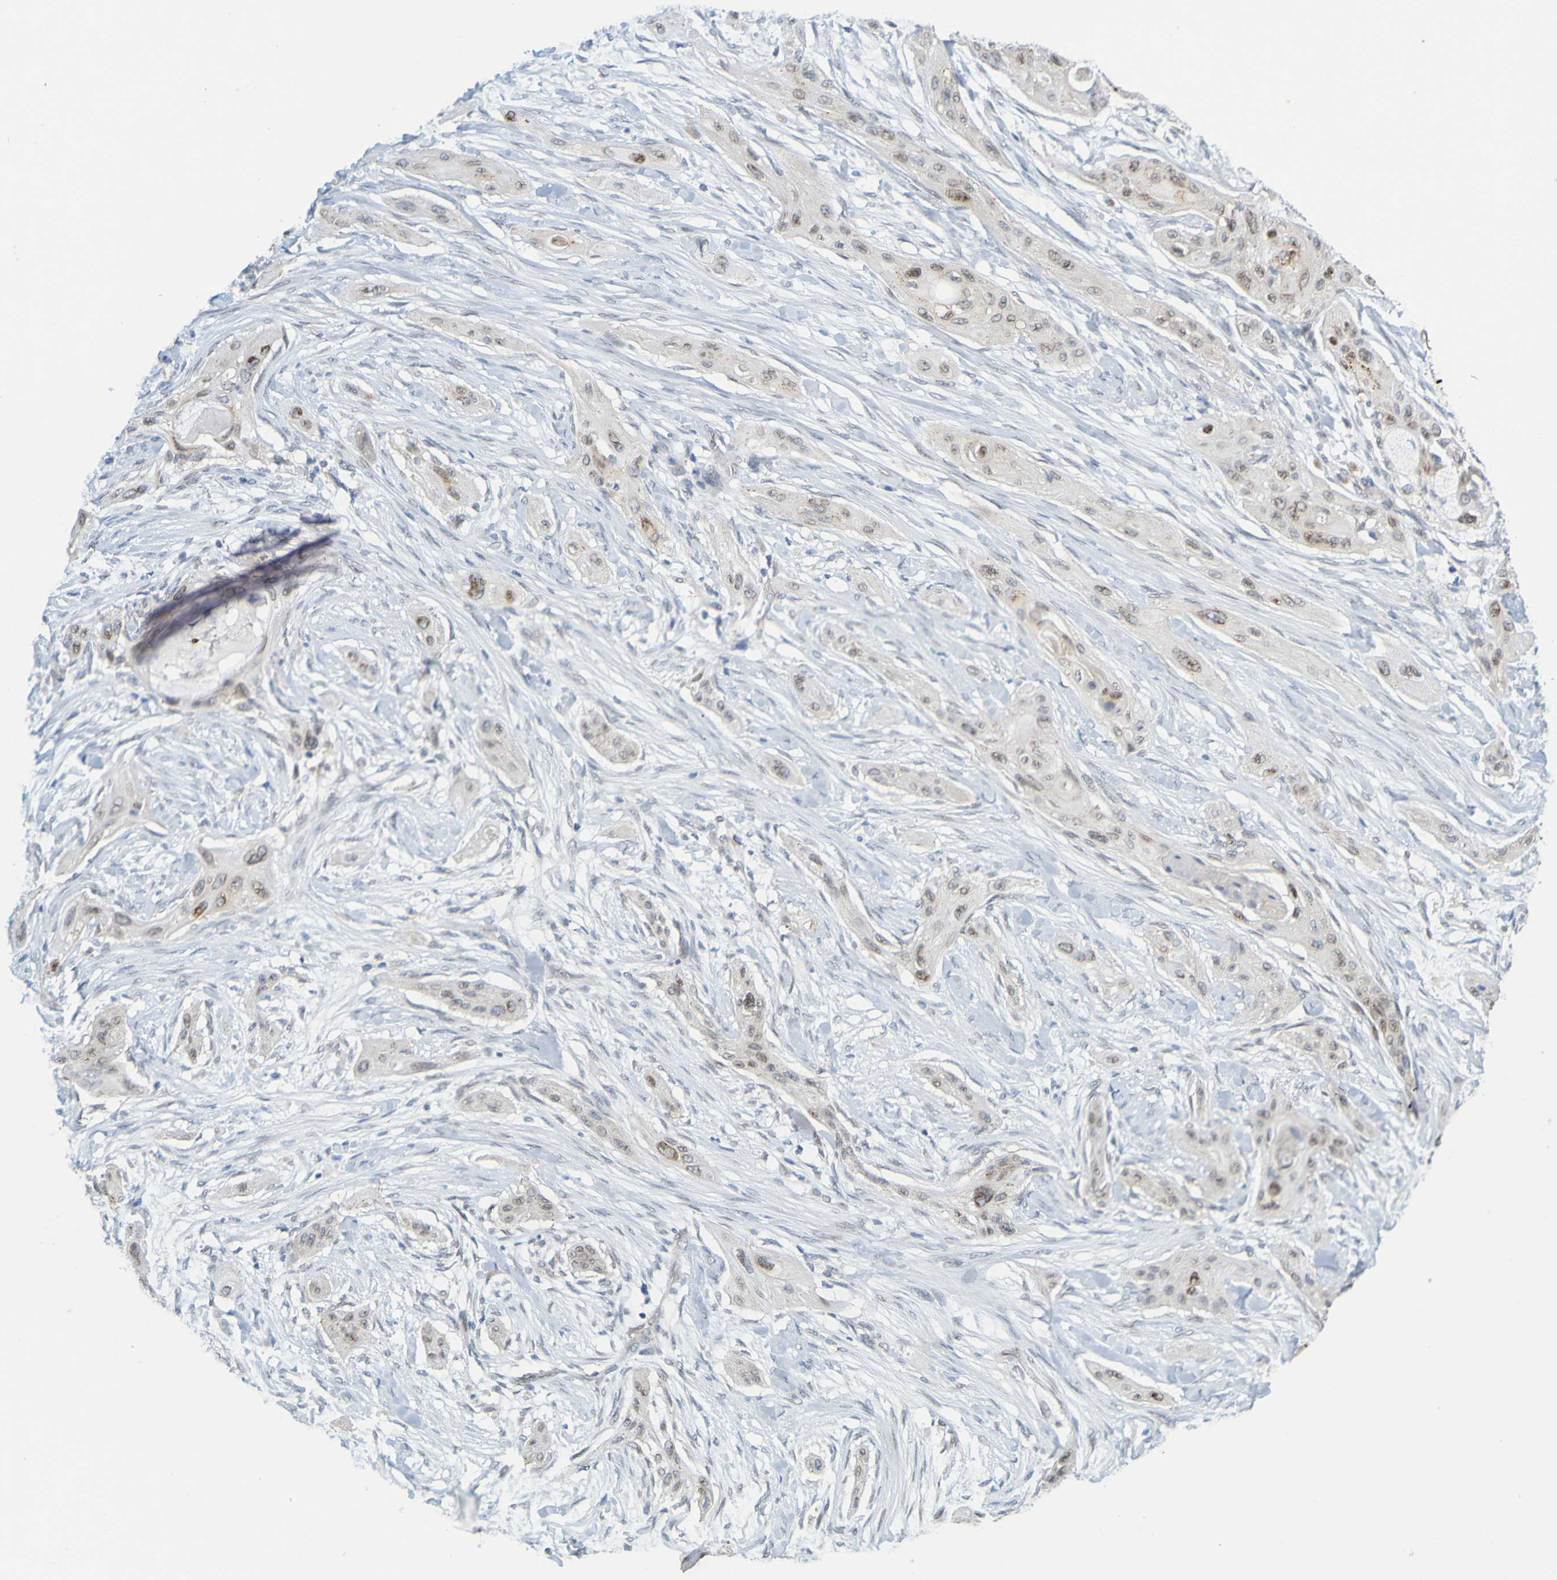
{"staining": {"intensity": "weak", "quantity": ">75%", "location": "nuclear"}, "tissue": "lung cancer", "cell_type": "Tumor cells", "image_type": "cancer", "snomed": [{"axis": "morphology", "description": "Squamous cell carcinoma, NOS"}, {"axis": "topography", "description": "Lung"}], "caption": "An IHC histopathology image of neoplastic tissue is shown. Protein staining in brown labels weak nuclear positivity in lung cancer (squamous cell carcinoma) within tumor cells.", "gene": "MAG", "patient": {"sex": "female", "age": 47}}